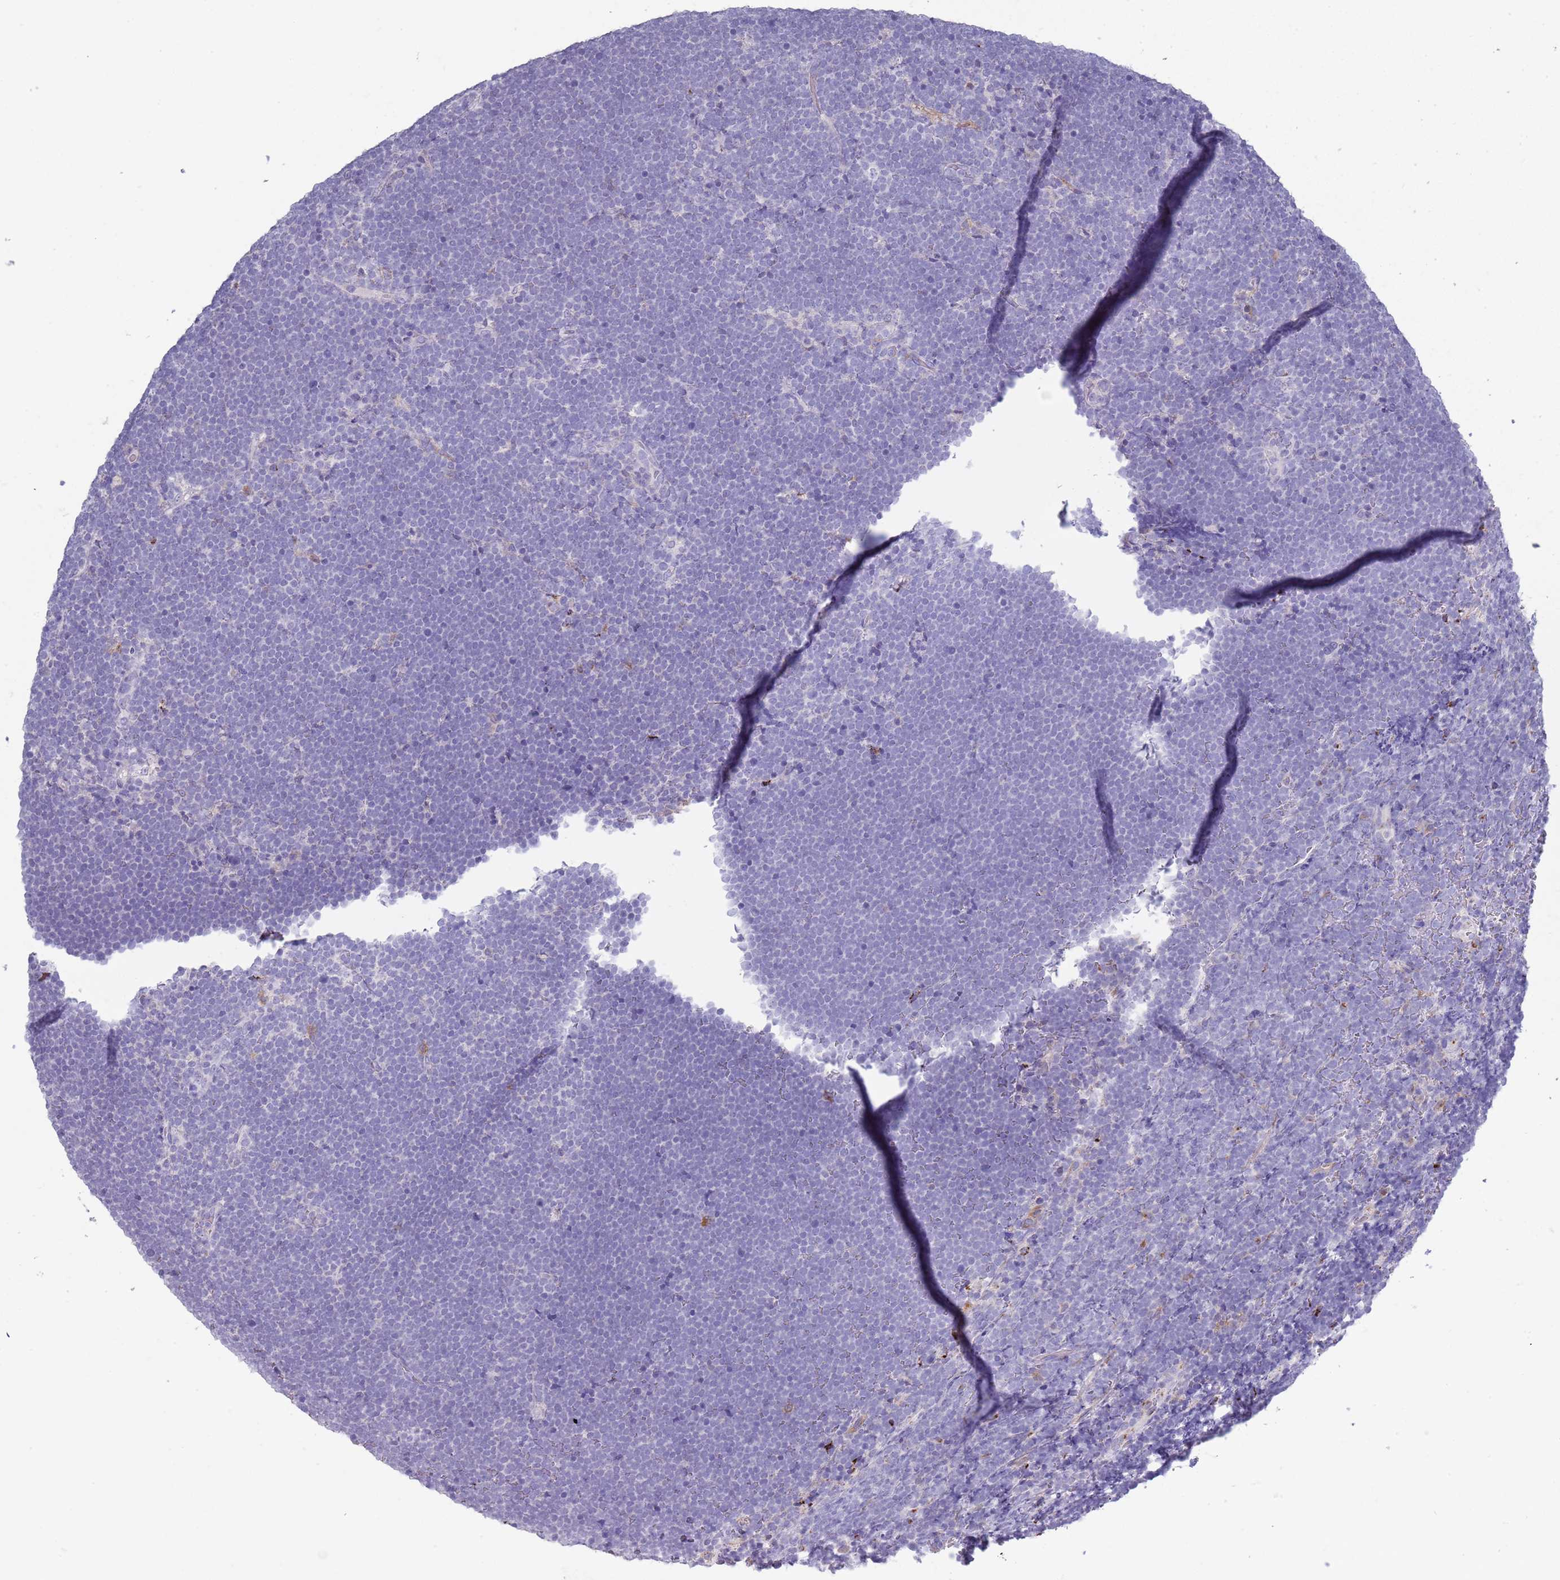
{"staining": {"intensity": "negative", "quantity": "none", "location": "none"}, "tissue": "lymphoma", "cell_type": "Tumor cells", "image_type": "cancer", "snomed": [{"axis": "morphology", "description": "Malignant lymphoma, non-Hodgkin's type, High grade"}, {"axis": "topography", "description": "Lymph node"}], "caption": "A micrograph of lymphoma stained for a protein demonstrates no brown staining in tumor cells.", "gene": "ACSBG1", "patient": {"sex": "male", "age": 13}}